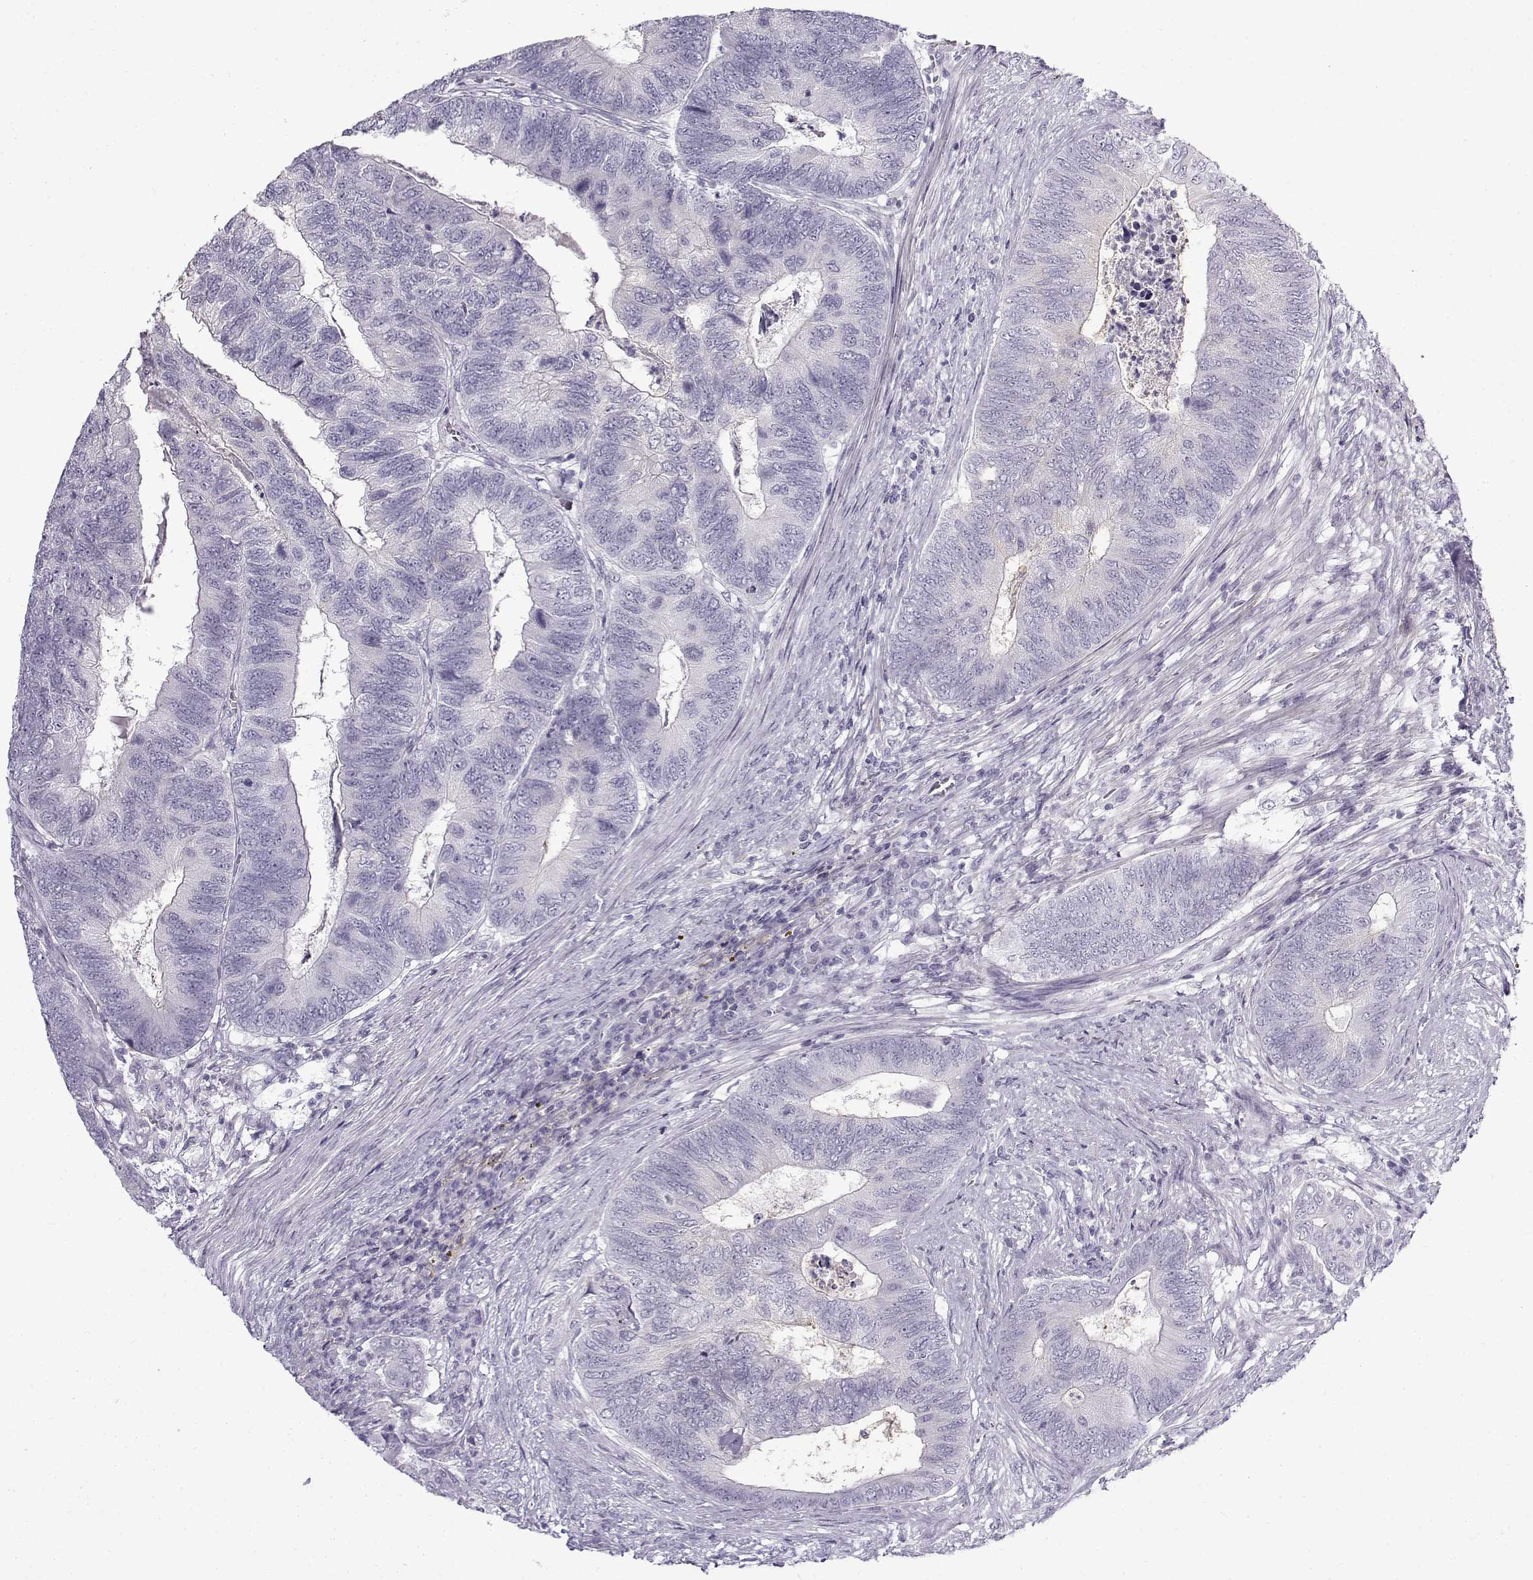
{"staining": {"intensity": "negative", "quantity": "none", "location": "none"}, "tissue": "colorectal cancer", "cell_type": "Tumor cells", "image_type": "cancer", "snomed": [{"axis": "morphology", "description": "Adenocarcinoma, NOS"}, {"axis": "topography", "description": "Colon"}], "caption": "DAB immunohistochemical staining of adenocarcinoma (colorectal) shows no significant positivity in tumor cells.", "gene": "GTSF1L", "patient": {"sex": "female", "age": 67}}